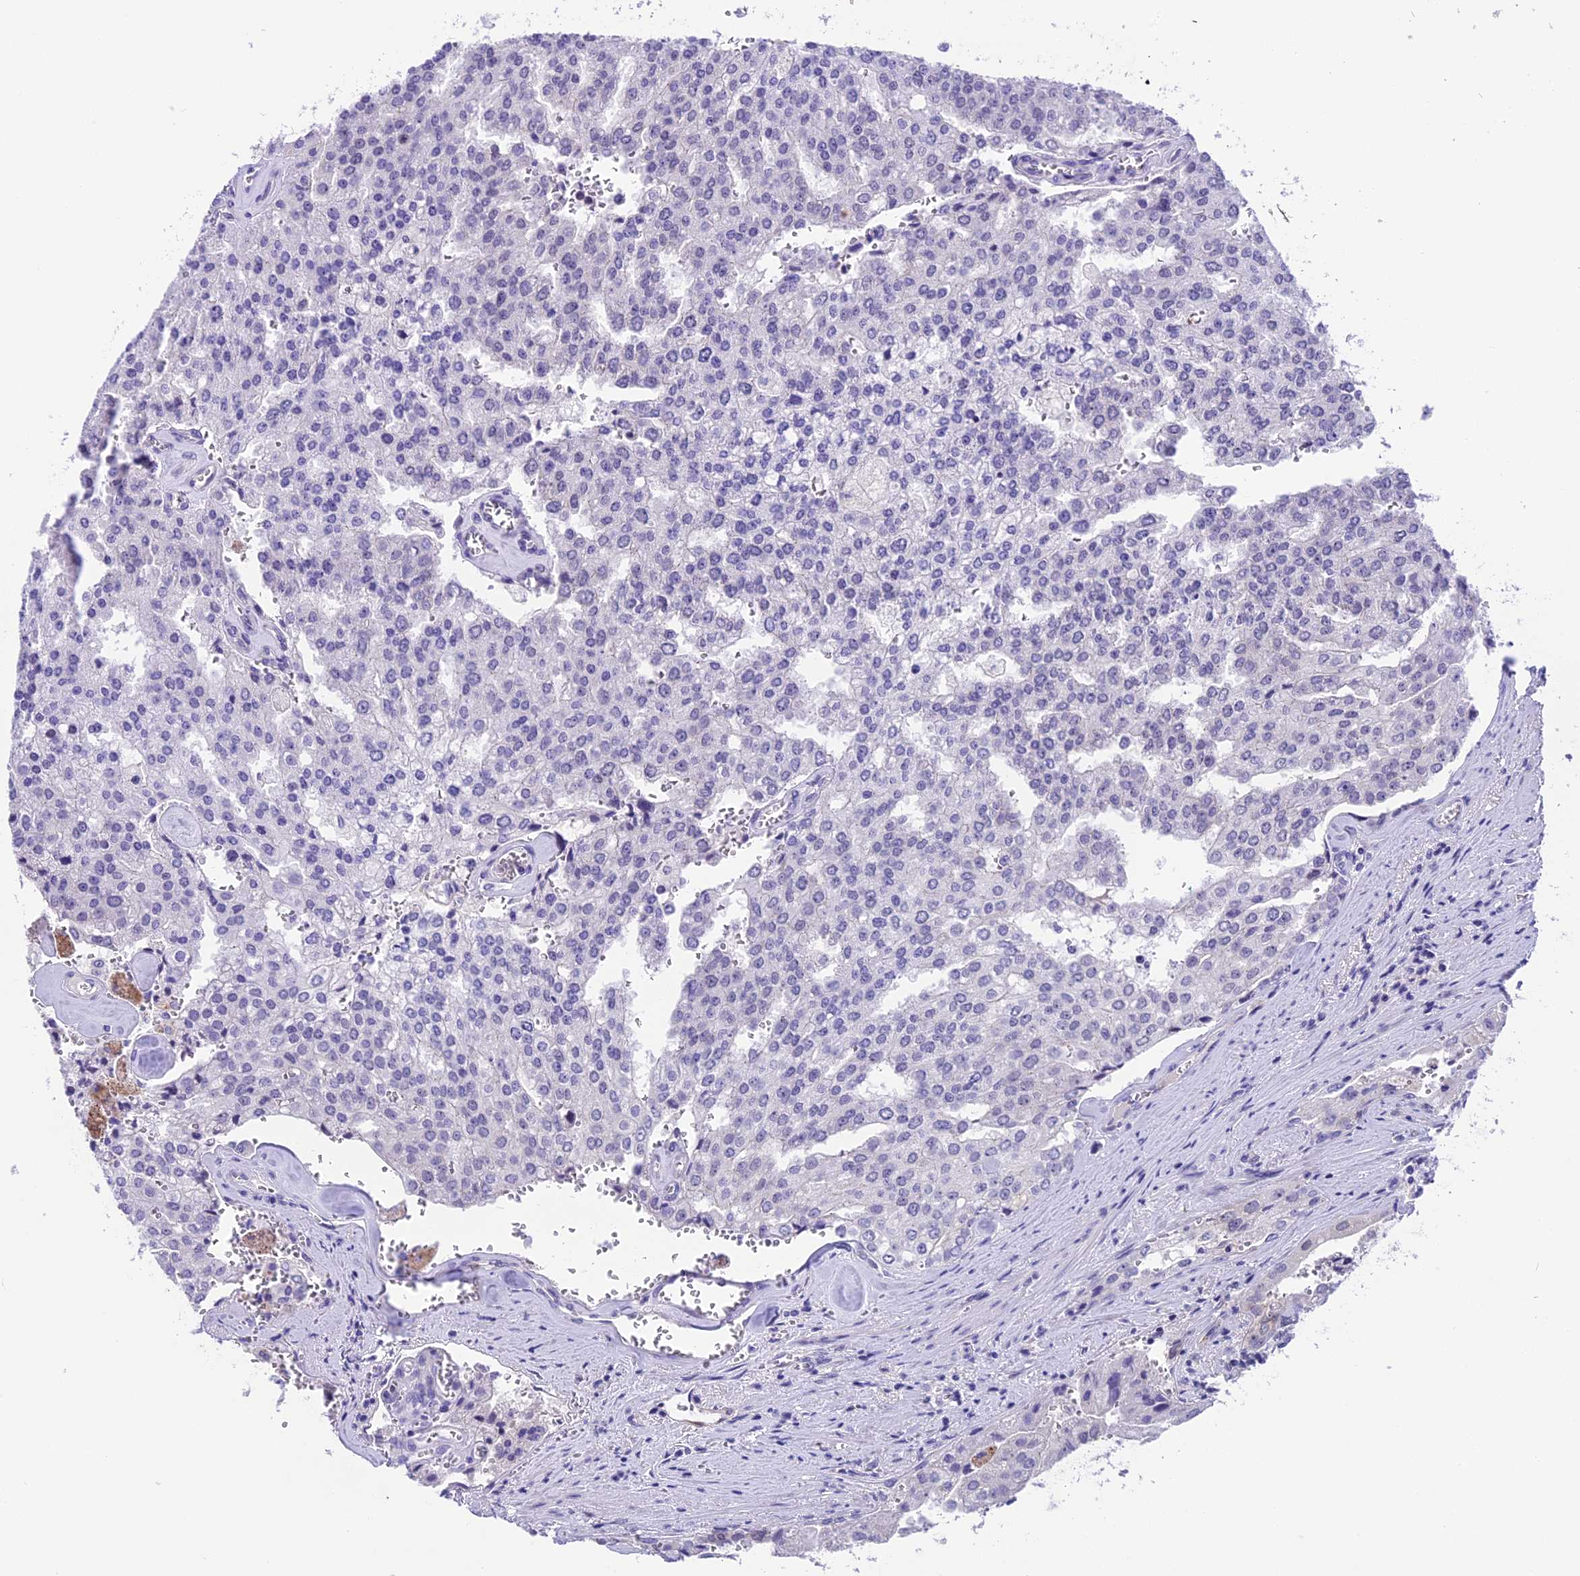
{"staining": {"intensity": "negative", "quantity": "none", "location": "none"}, "tissue": "prostate cancer", "cell_type": "Tumor cells", "image_type": "cancer", "snomed": [{"axis": "morphology", "description": "Adenocarcinoma, High grade"}, {"axis": "topography", "description": "Prostate"}], "caption": "DAB (3,3'-diaminobenzidine) immunohistochemical staining of prostate adenocarcinoma (high-grade) reveals no significant staining in tumor cells.", "gene": "PRR15", "patient": {"sex": "male", "age": 68}}